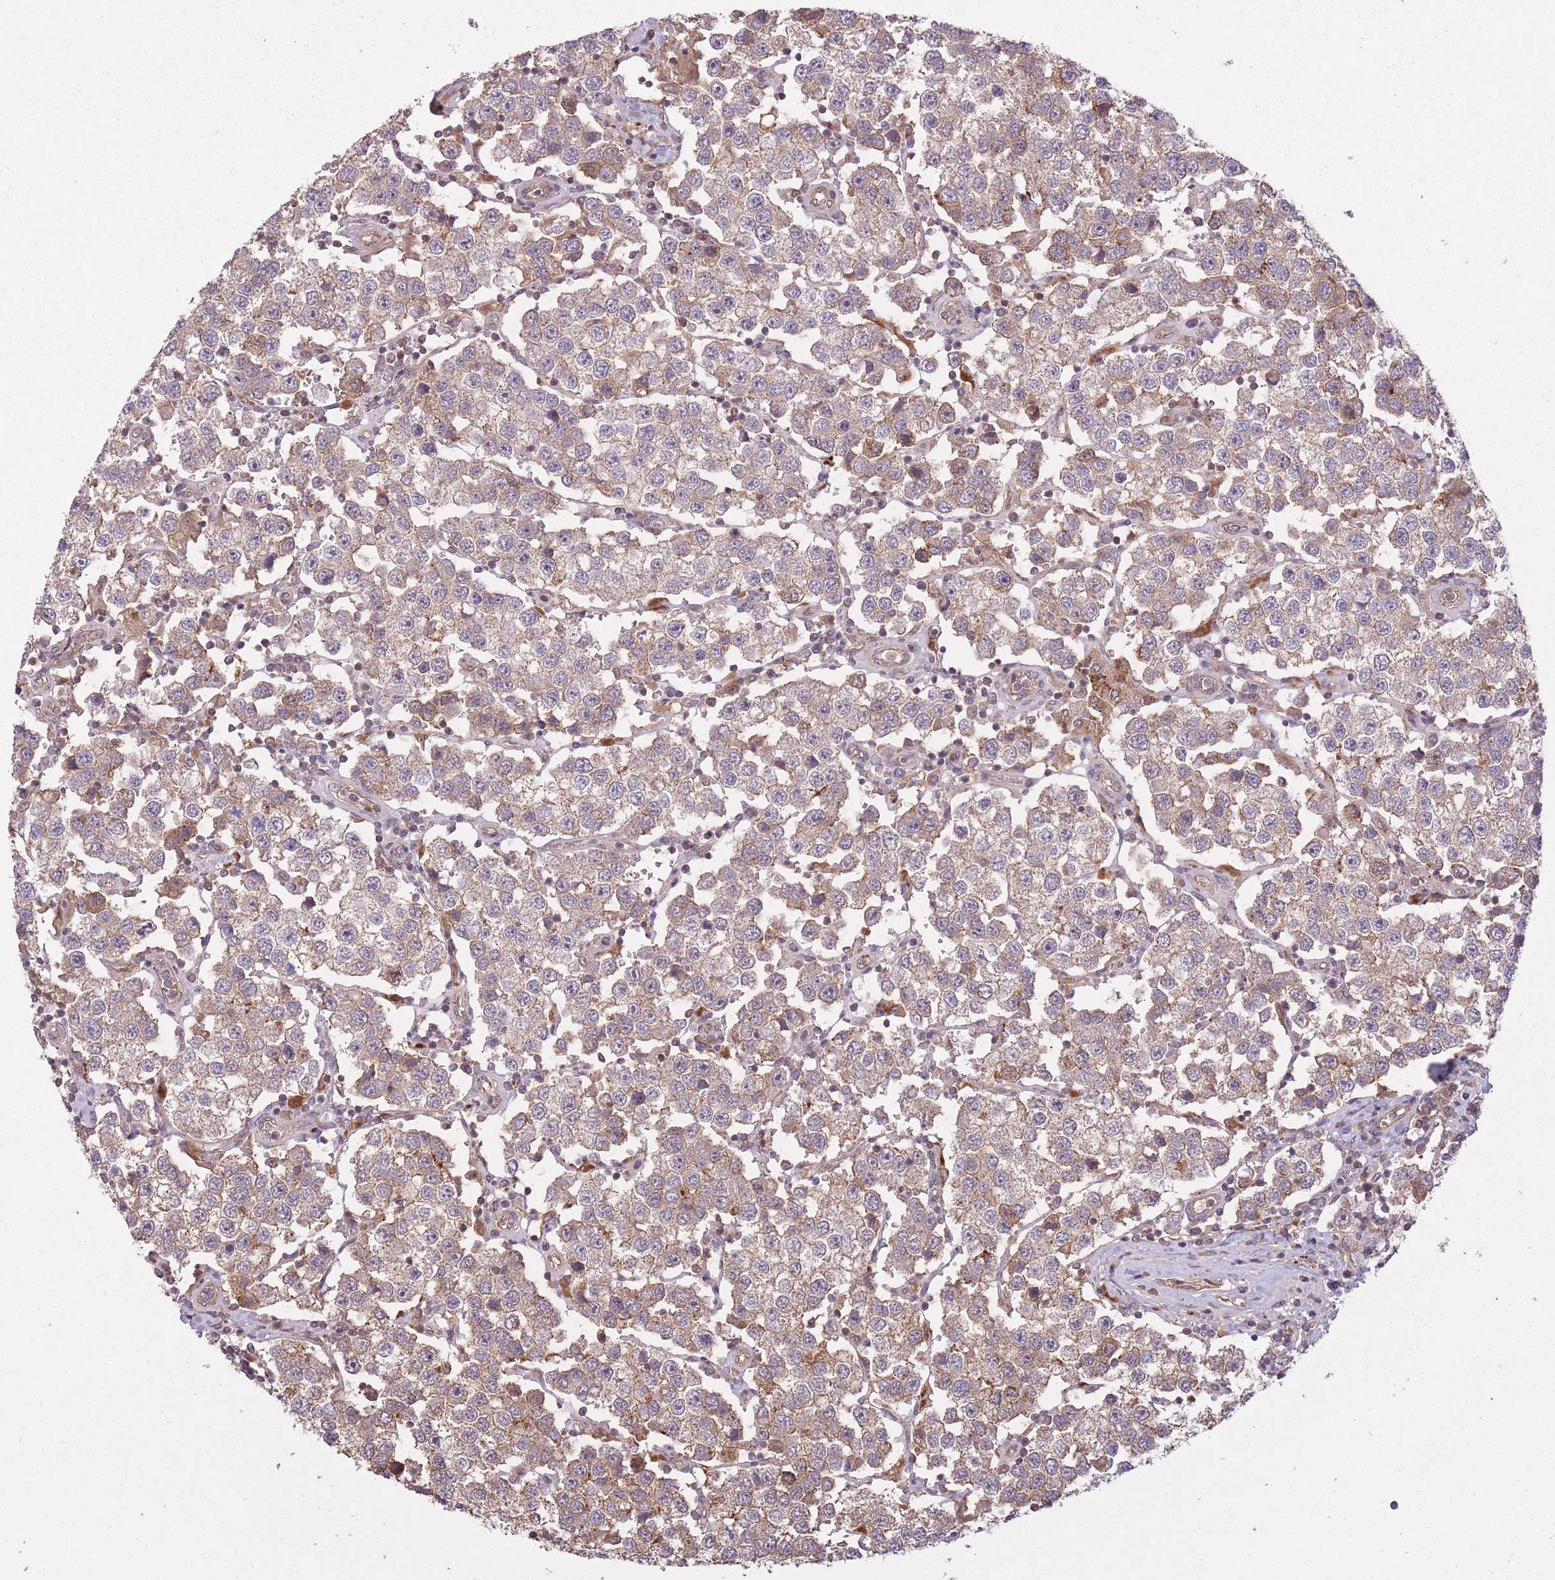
{"staining": {"intensity": "weak", "quantity": ">75%", "location": "cytoplasmic/membranous"}, "tissue": "testis cancer", "cell_type": "Tumor cells", "image_type": "cancer", "snomed": [{"axis": "morphology", "description": "Seminoma, NOS"}, {"axis": "topography", "description": "Testis"}], "caption": "Brown immunohistochemical staining in human testis seminoma exhibits weak cytoplasmic/membranous staining in about >75% of tumor cells. Using DAB (brown) and hematoxylin (blue) stains, captured at high magnification using brightfield microscopy.", "gene": "POLR3F", "patient": {"sex": "male", "age": 37}}